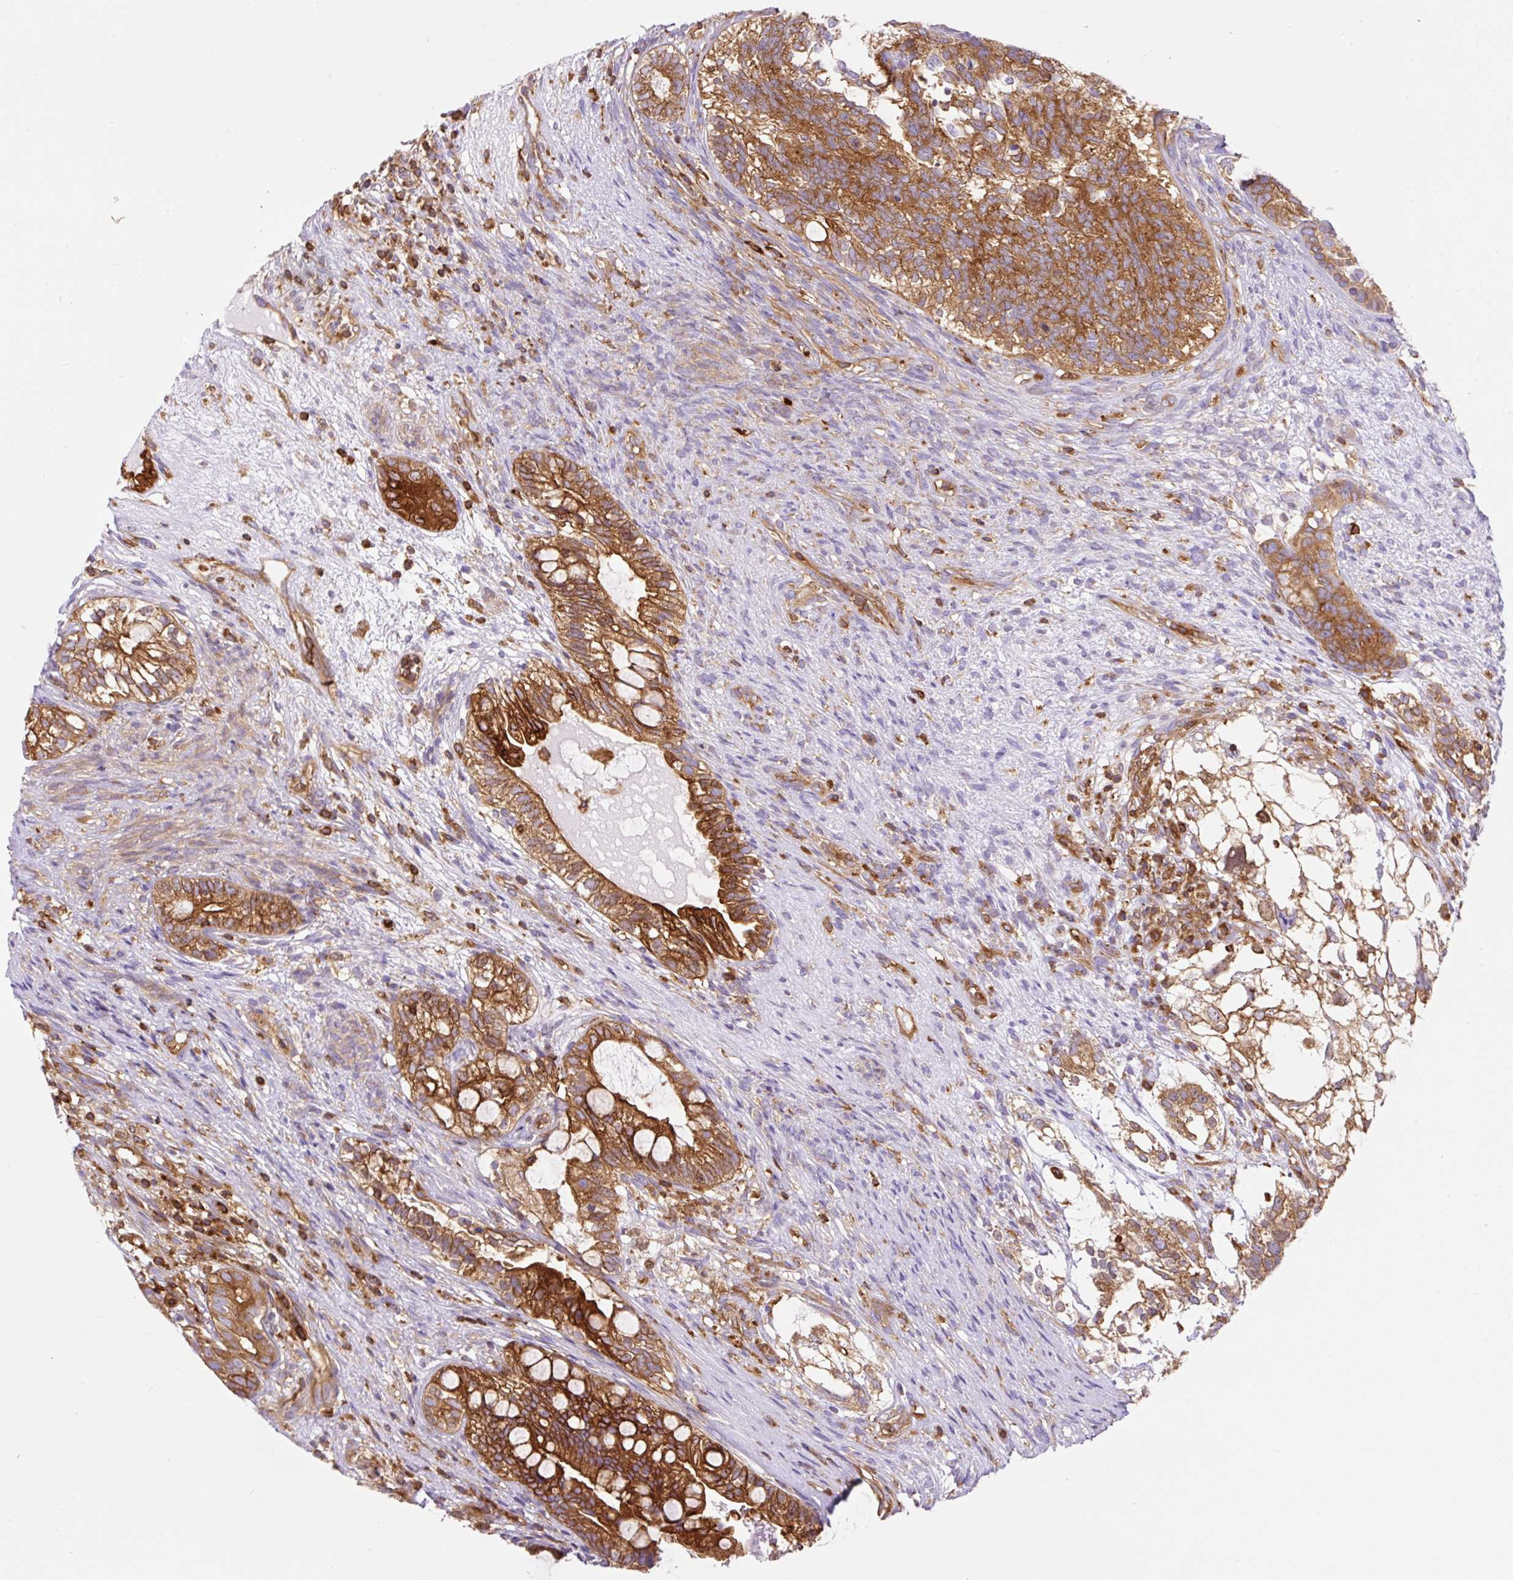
{"staining": {"intensity": "strong", "quantity": ">75%", "location": "cytoplasmic/membranous"}, "tissue": "testis cancer", "cell_type": "Tumor cells", "image_type": "cancer", "snomed": [{"axis": "morphology", "description": "Seminoma, NOS"}, {"axis": "morphology", "description": "Carcinoma, Embryonal, NOS"}, {"axis": "topography", "description": "Testis"}], "caption": "The histopathology image shows staining of testis cancer (embryonal carcinoma), revealing strong cytoplasmic/membranous protein expression (brown color) within tumor cells. (Stains: DAB in brown, nuclei in blue, Microscopy: brightfield microscopy at high magnification).", "gene": "DNM2", "patient": {"sex": "male", "age": 41}}